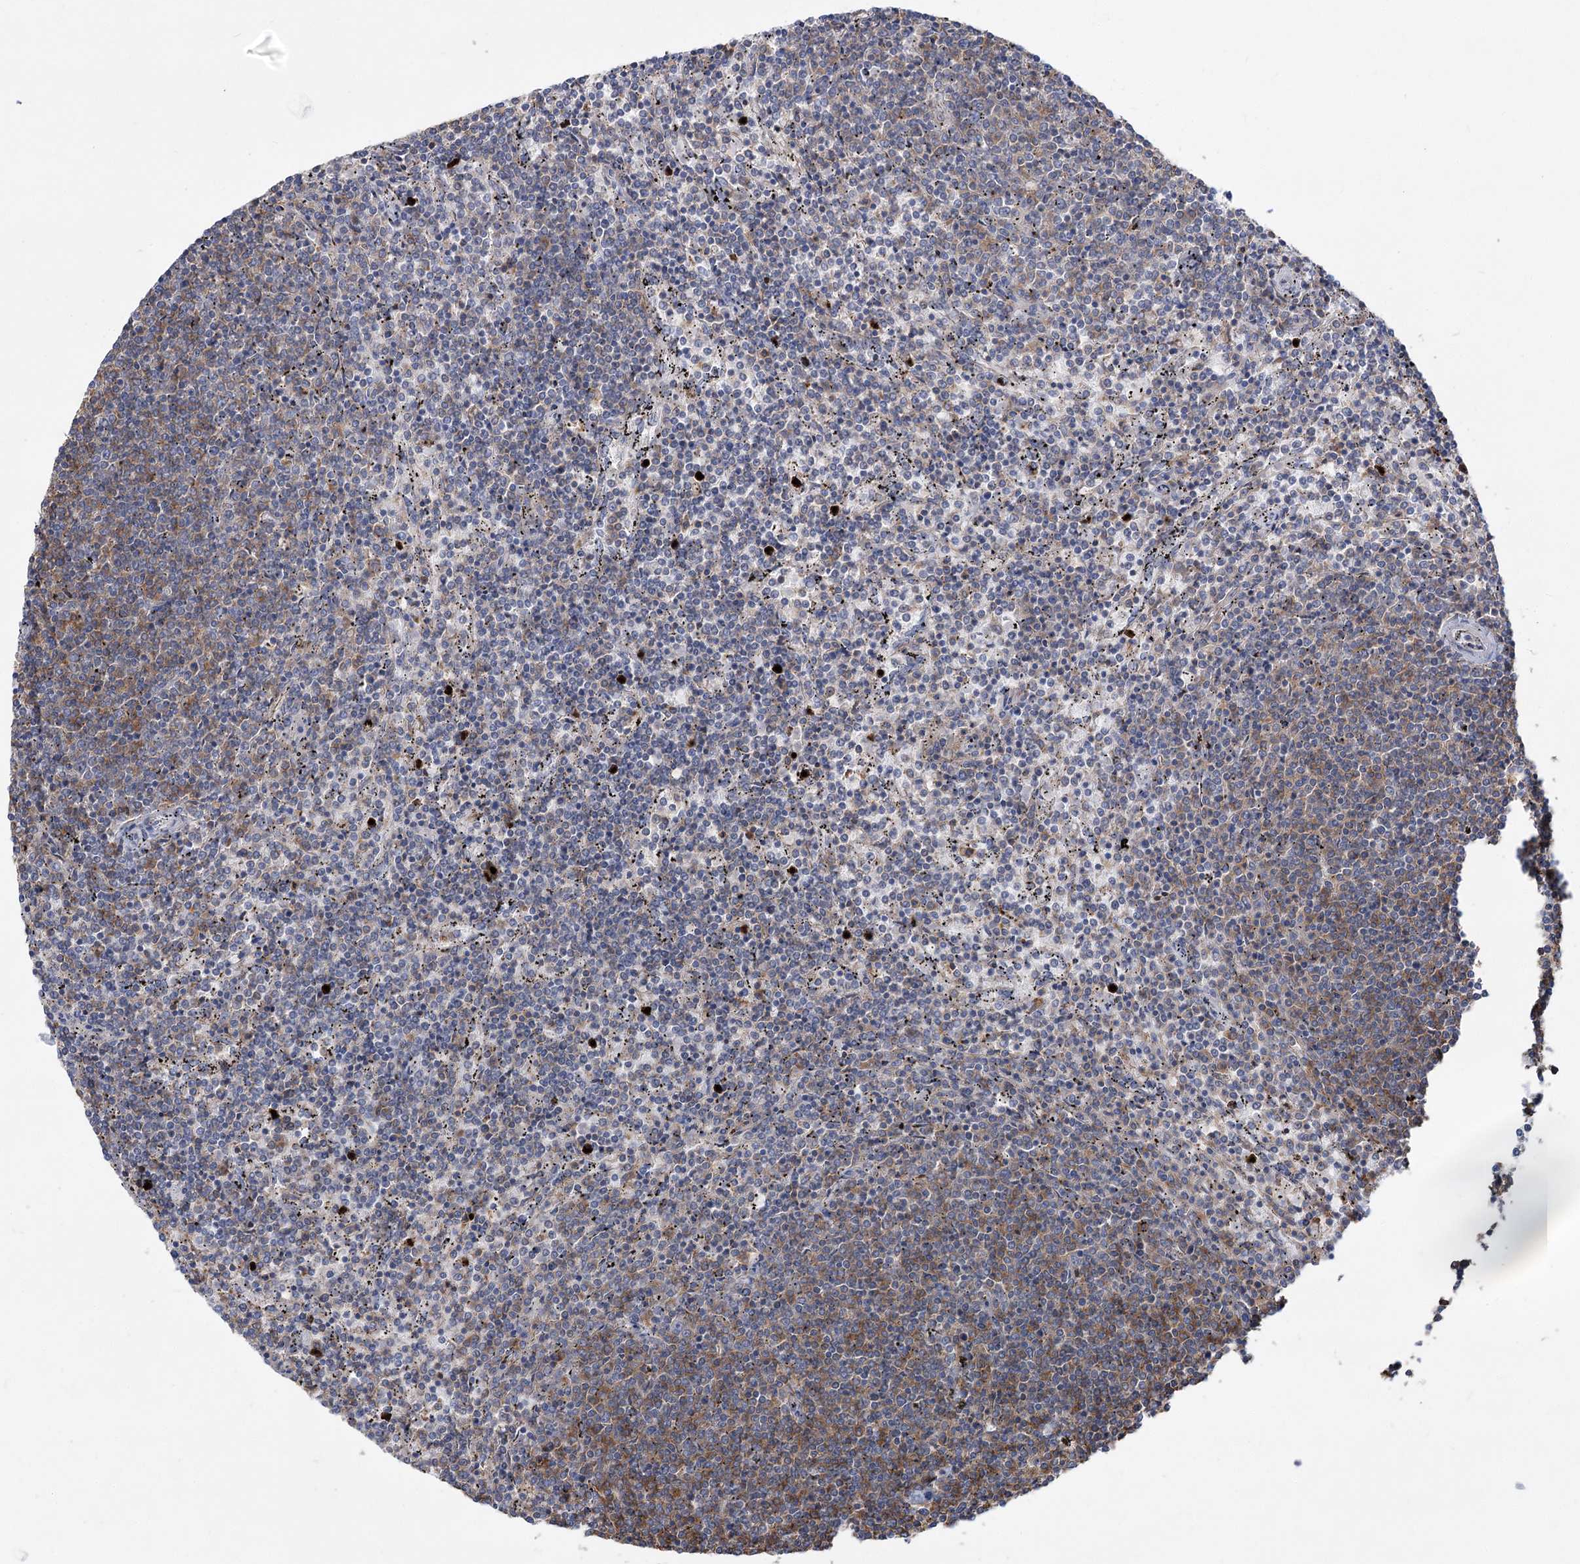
{"staining": {"intensity": "moderate", "quantity": "<25%", "location": "cytoplasmic/membranous"}, "tissue": "lymphoma", "cell_type": "Tumor cells", "image_type": "cancer", "snomed": [{"axis": "morphology", "description": "Malignant lymphoma, non-Hodgkin's type, Low grade"}, {"axis": "topography", "description": "Spleen"}], "caption": "IHC of human lymphoma reveals low levels of moderate cytoplasmic/membranous staining in about <25% of tumor cells. (DAB (3,3'-diaminobenzidine) = brown stain, brightfield microscopy at high magnification).", "gene": "LARP1B", "patient": {"sex": "female", "age": 50}}